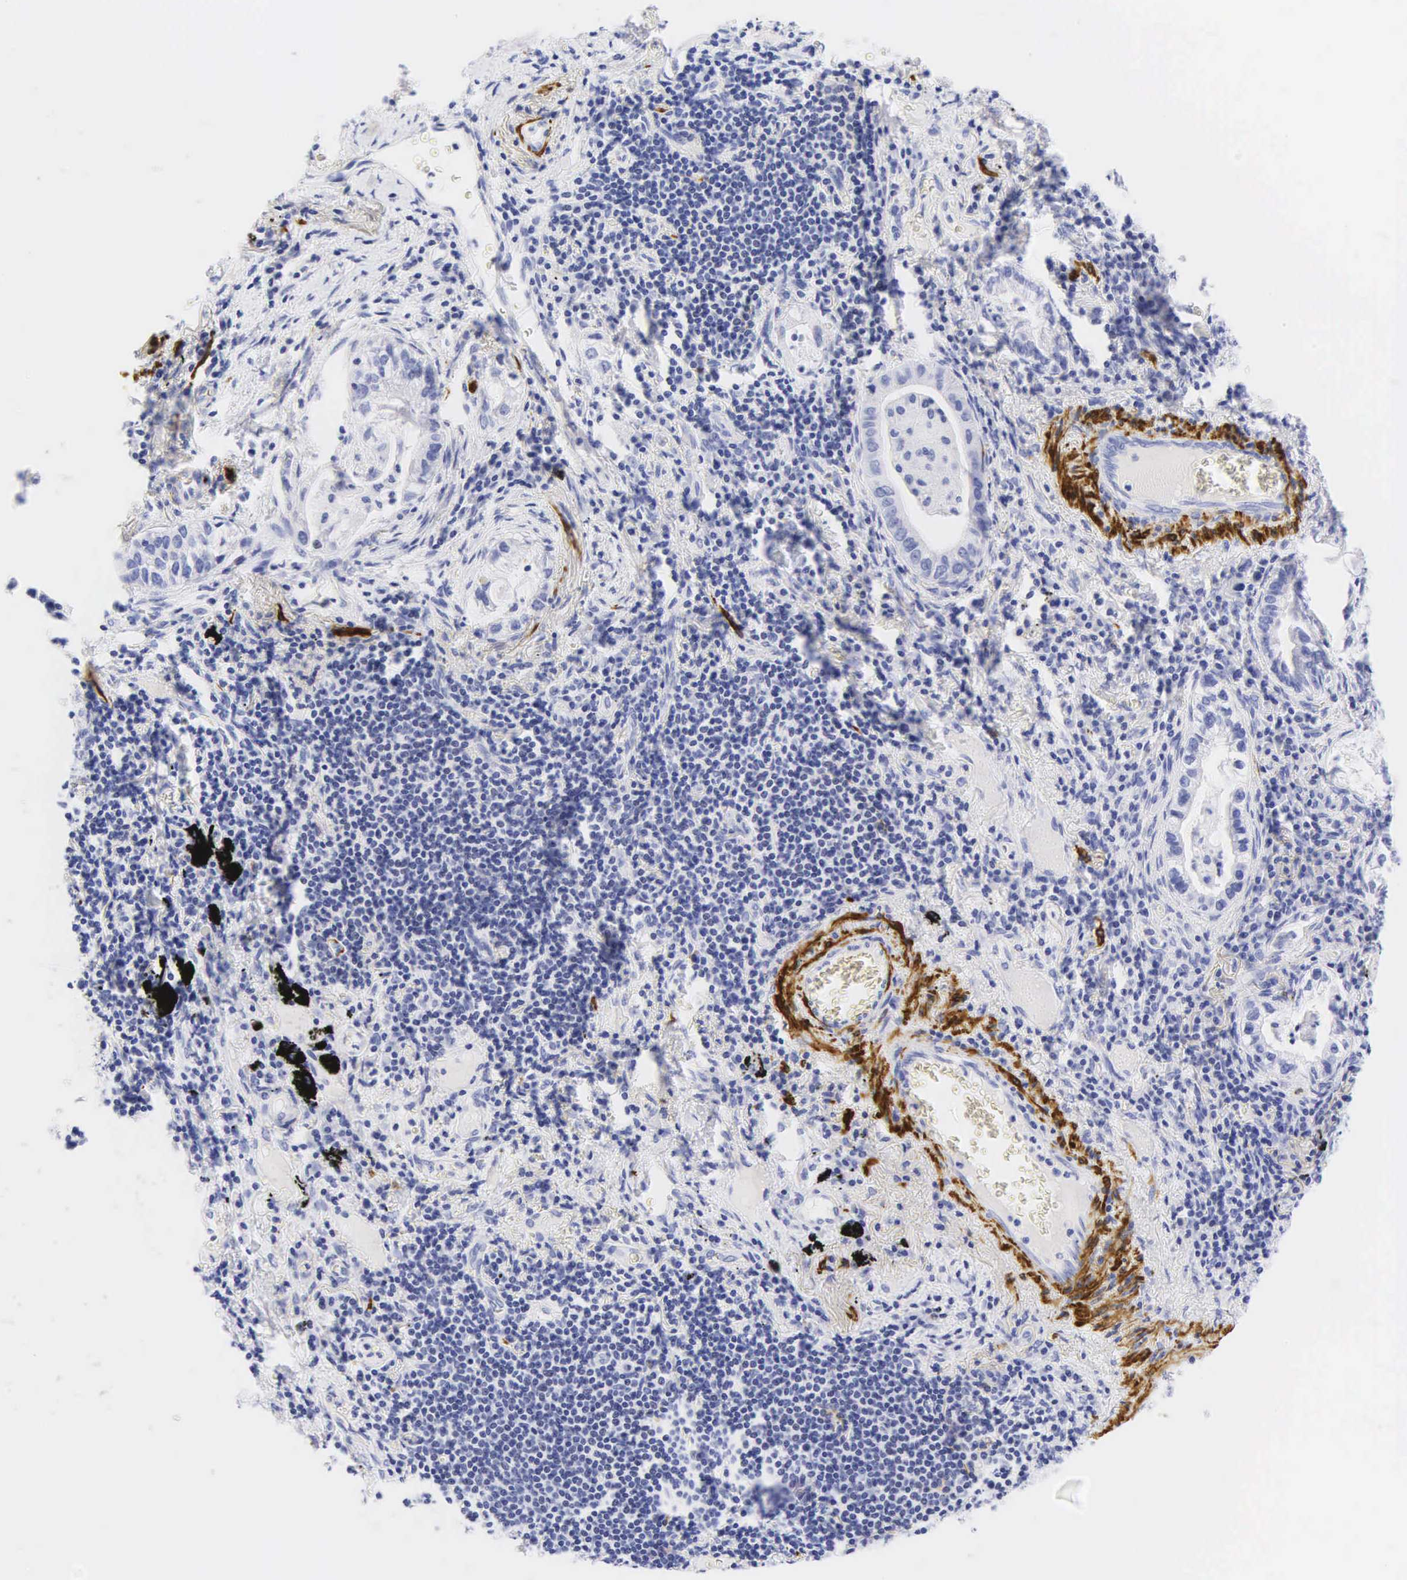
{"staining": {"intensity": "negative", "quantity": "none", "location": "none"}, "tissue": "lung cancer", "cell_type": "Tumor cells", "image_type": "cancer", "snomed": [{"axis": "morphology", "description": "Adenocarcinoma, NOS"}, {"axis": "topography", "description": "Lung"}], "caption": "Lung adenocarcinoma was stained to show a protein in brown. There is no significant staining in tumor cells.", "gene": "DES", "patient": {"sex": "female", "age": 50}}